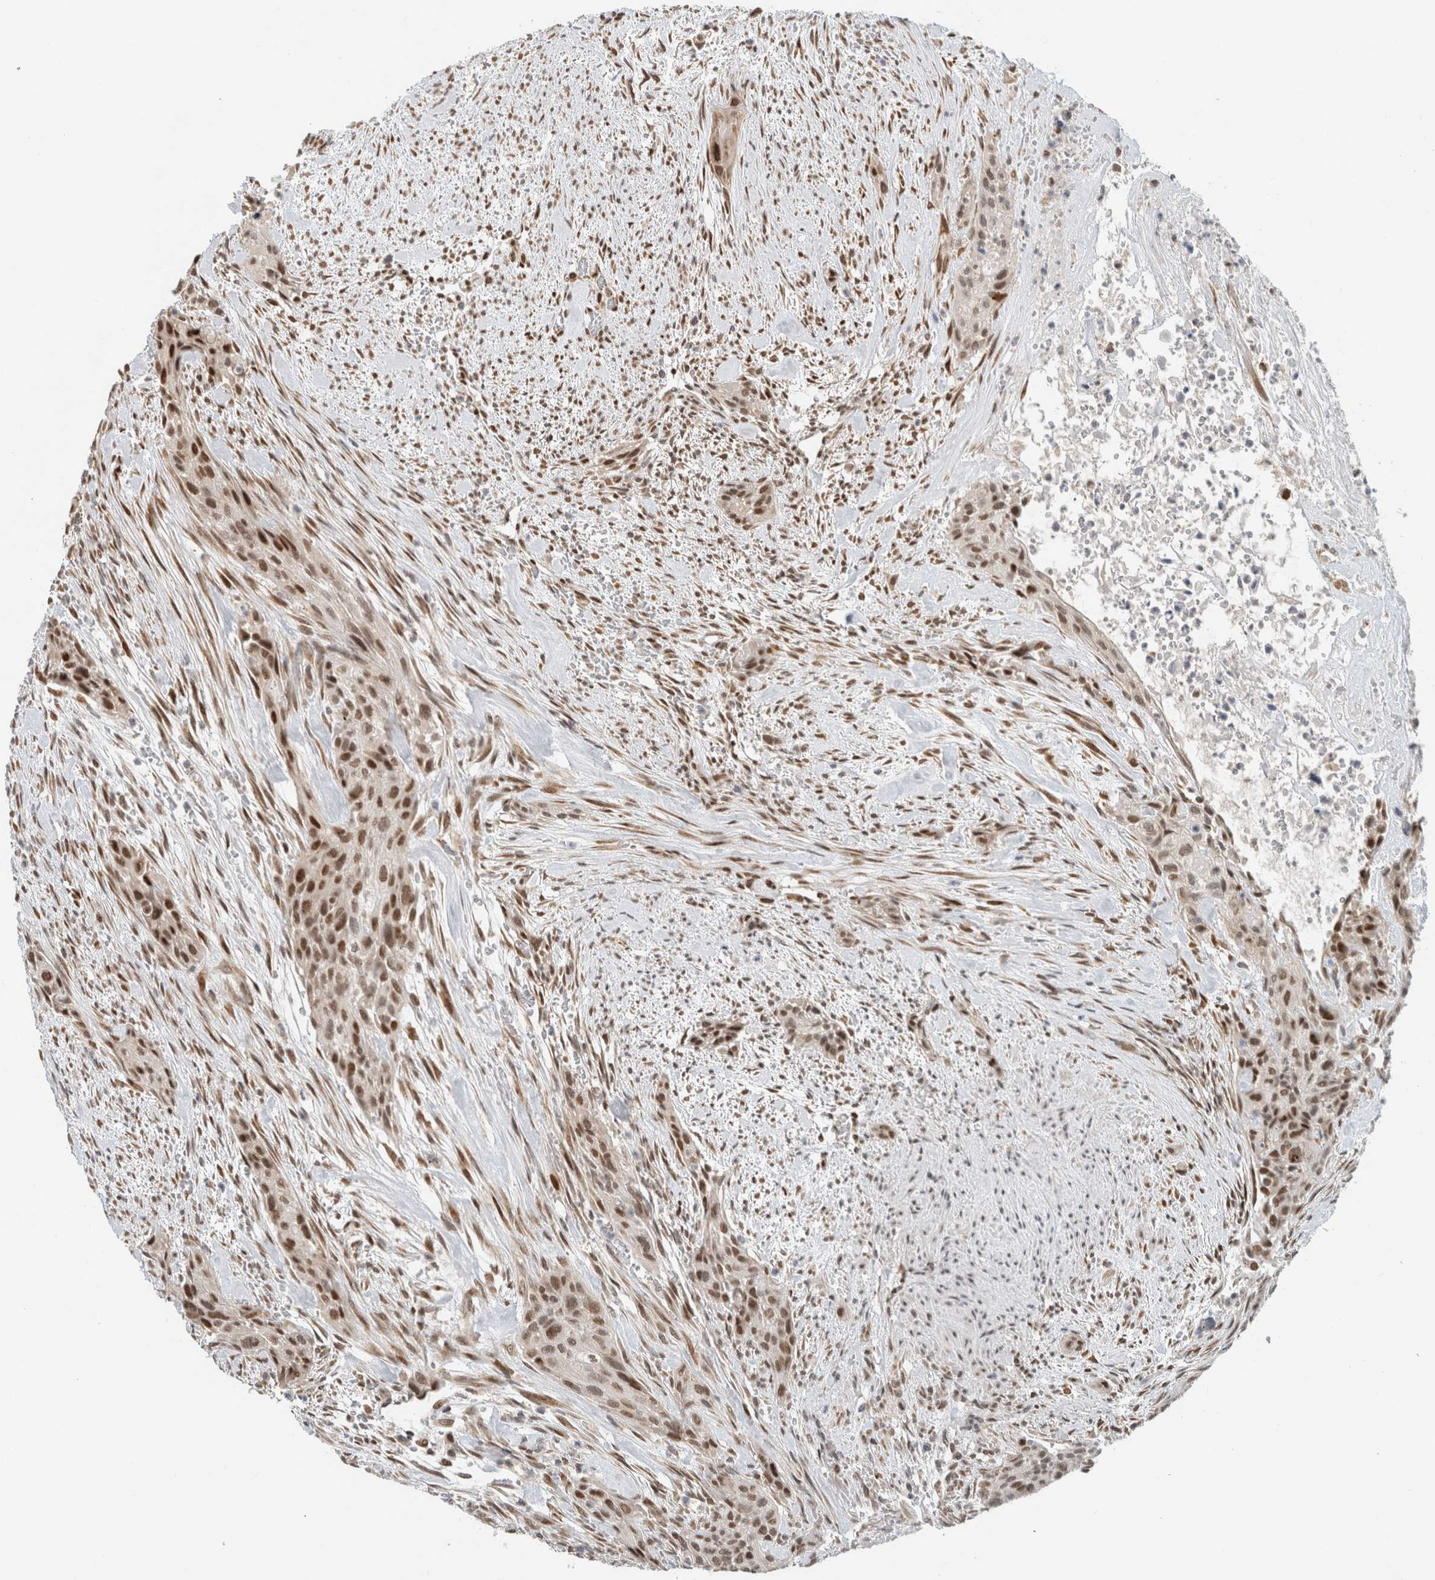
{"staining": {"intensity": "strong", "quantity": ">75%", "location": "nuclear"}, "tissue": "urothelial cancer", "cell_type": "Tumor cells", "image_type": "cancer", "snomed": [{"axis": "morphology", "description": "Urothelial carcinoma, High grade"}, {"axis": "topography", "description": "Urinary bladder"}], "caption": "Immunohistochemical staining of high-grade urothelial carcinoma exhibits high levels of strong nuclear expression in about >75% of tumor cells.", "gene": "HNRNPR", "patient": {"sex": "male", "age": 35}}